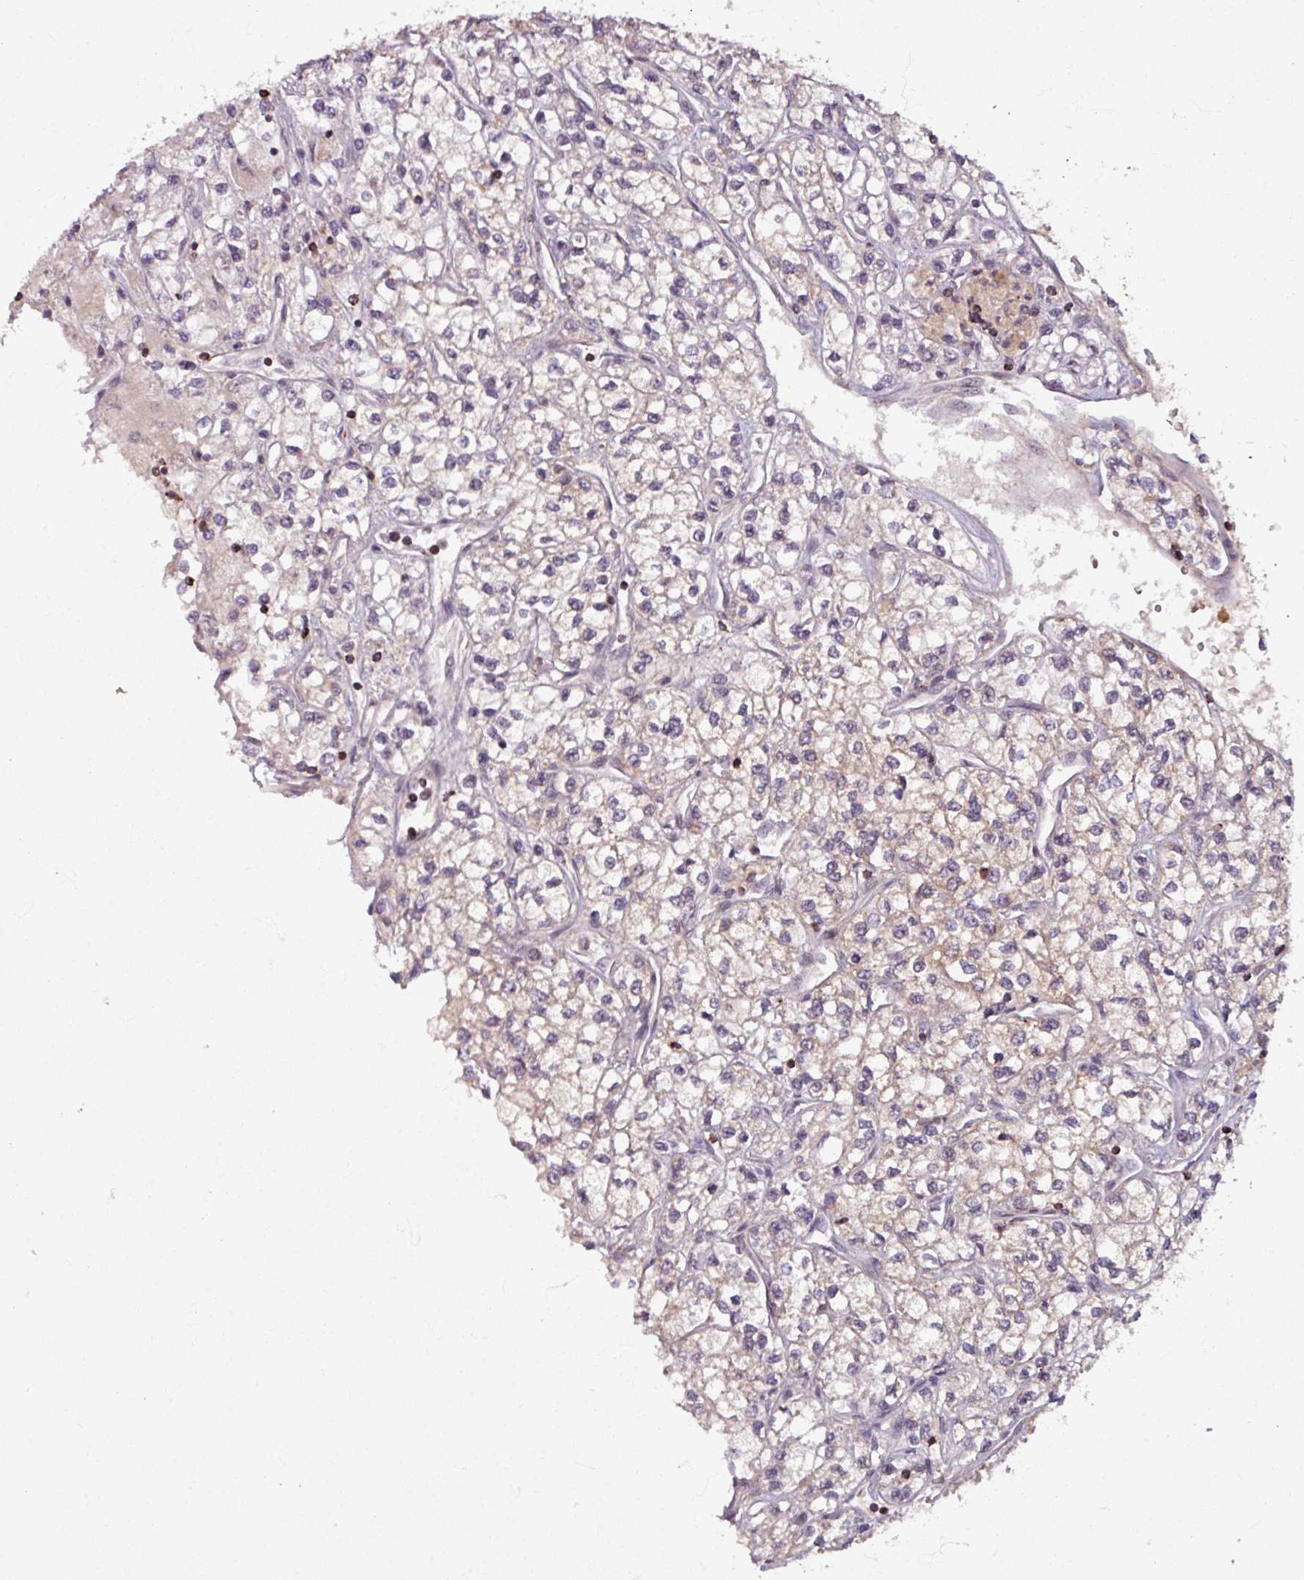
{"staining": {"intensity": "moderate", "quantity": "25%-75%", "location": "cytoplasmic/membranous"}, "tissue": "renal cancer", "cell_type": "Tumor cells", "image_type": "cancer", "snomed": [{"axis": "morphology", "description": "Adenocarcinoma, NOS"}, {"axis": "topography", "description": "Kidney"}], "caption": "Human renal adenocarcinoma stained with a brown dye reveals moderate cytoplasmic/membranous positive positivity in approximately 25%-75% of tumor cells.", "gene": "OR6B1", "patient": {"sex": "male", "age": 80}}